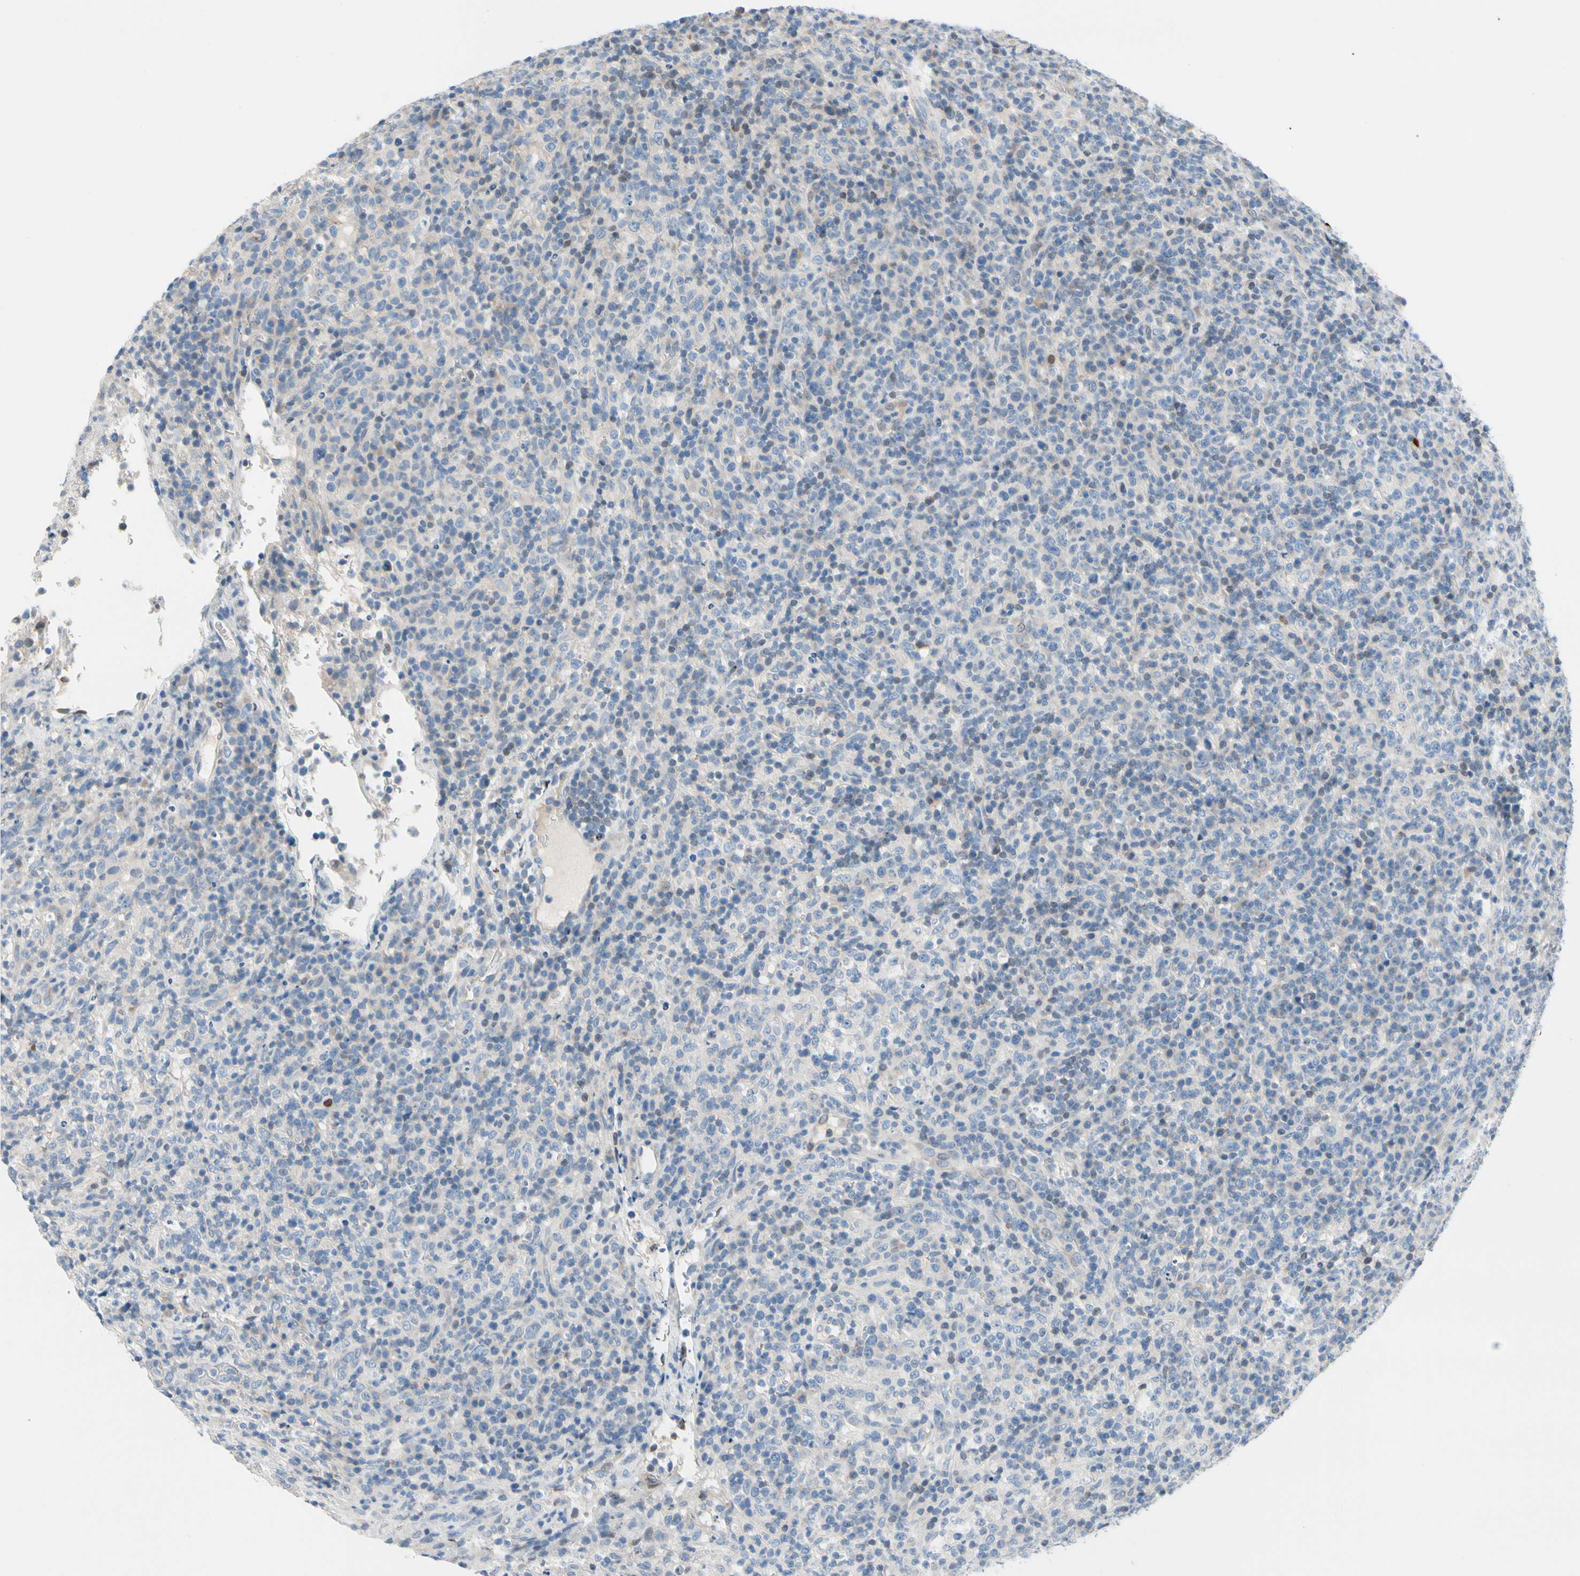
{"staining": {"intensity": "negative", "quantity": "none", "location": "none"}, "tissue": "lymphoma", "cell_type": "Tumor cells", "image_type": "cancer", "snomed": [{"axis": "morphology", "description": "Malignant lymphoma, non-Hodgkin's type, High grade"}, {"axis": "topography", "description": "Lymph node"}], "caption": "Immunohistochemistry micrograph of human lymphoma stained for a protein (brown), which reveals no expression in tumor cells.", "gene": "ZNF132", "patient": {"sex": "female", "age": 76}}